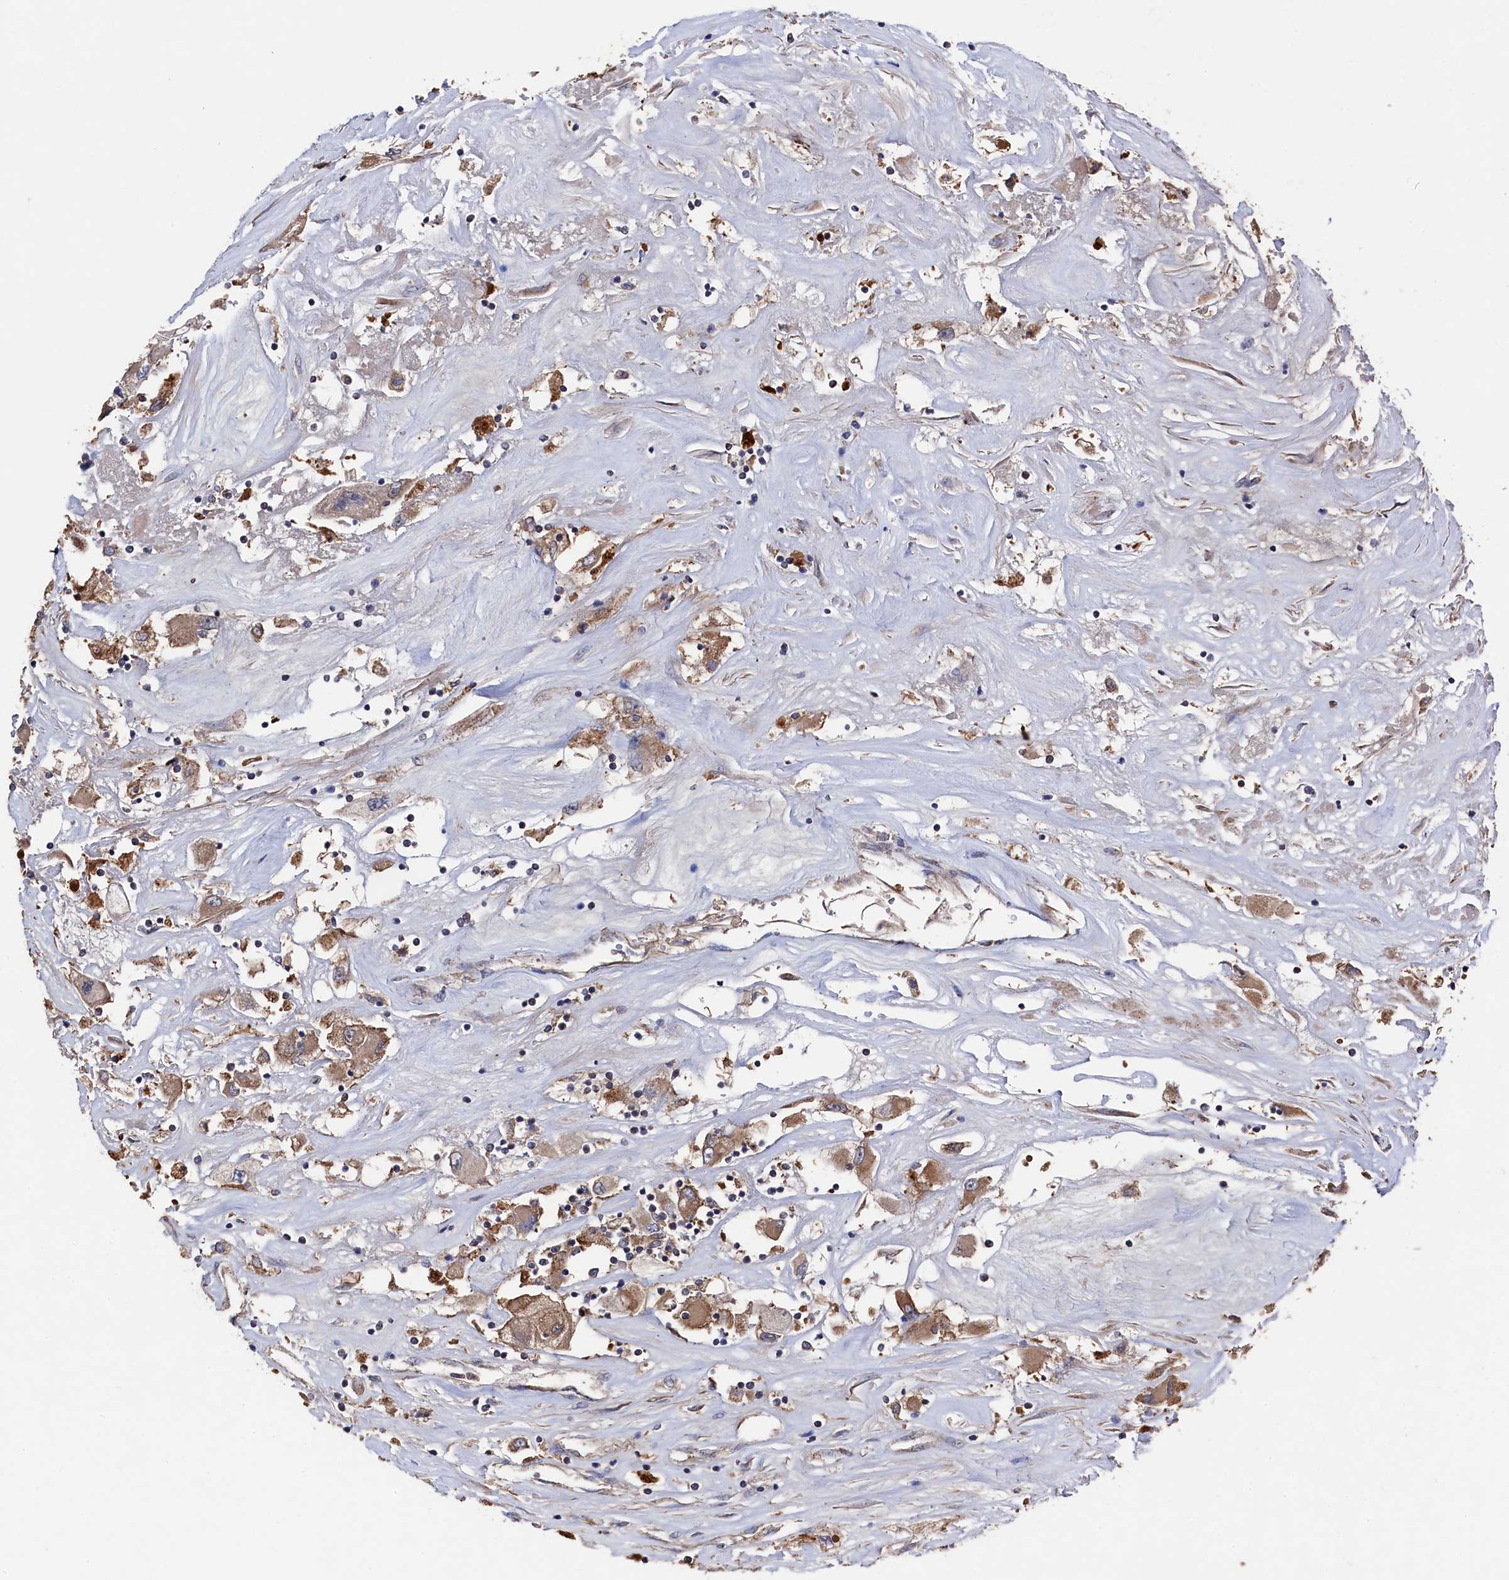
{"staining": {"intensity": "moderate", "quantity": ">75%", "location": "cytoplasmic/membranous"}, "tissue": "renal cancer", "cell_type": "Tumor cells", "image_type": "cancer", "snomed": [{"axis": "morphology", "description": "Adenocarcinoma, NOS"}, {"axis": "topography", "description": "Kidney"}], "caption": "Human renal cancer stained with a protein marker shows moderate staining in tumor cells.", "gene": "TK2", "patient": {"sex": "female", "age": 52}}